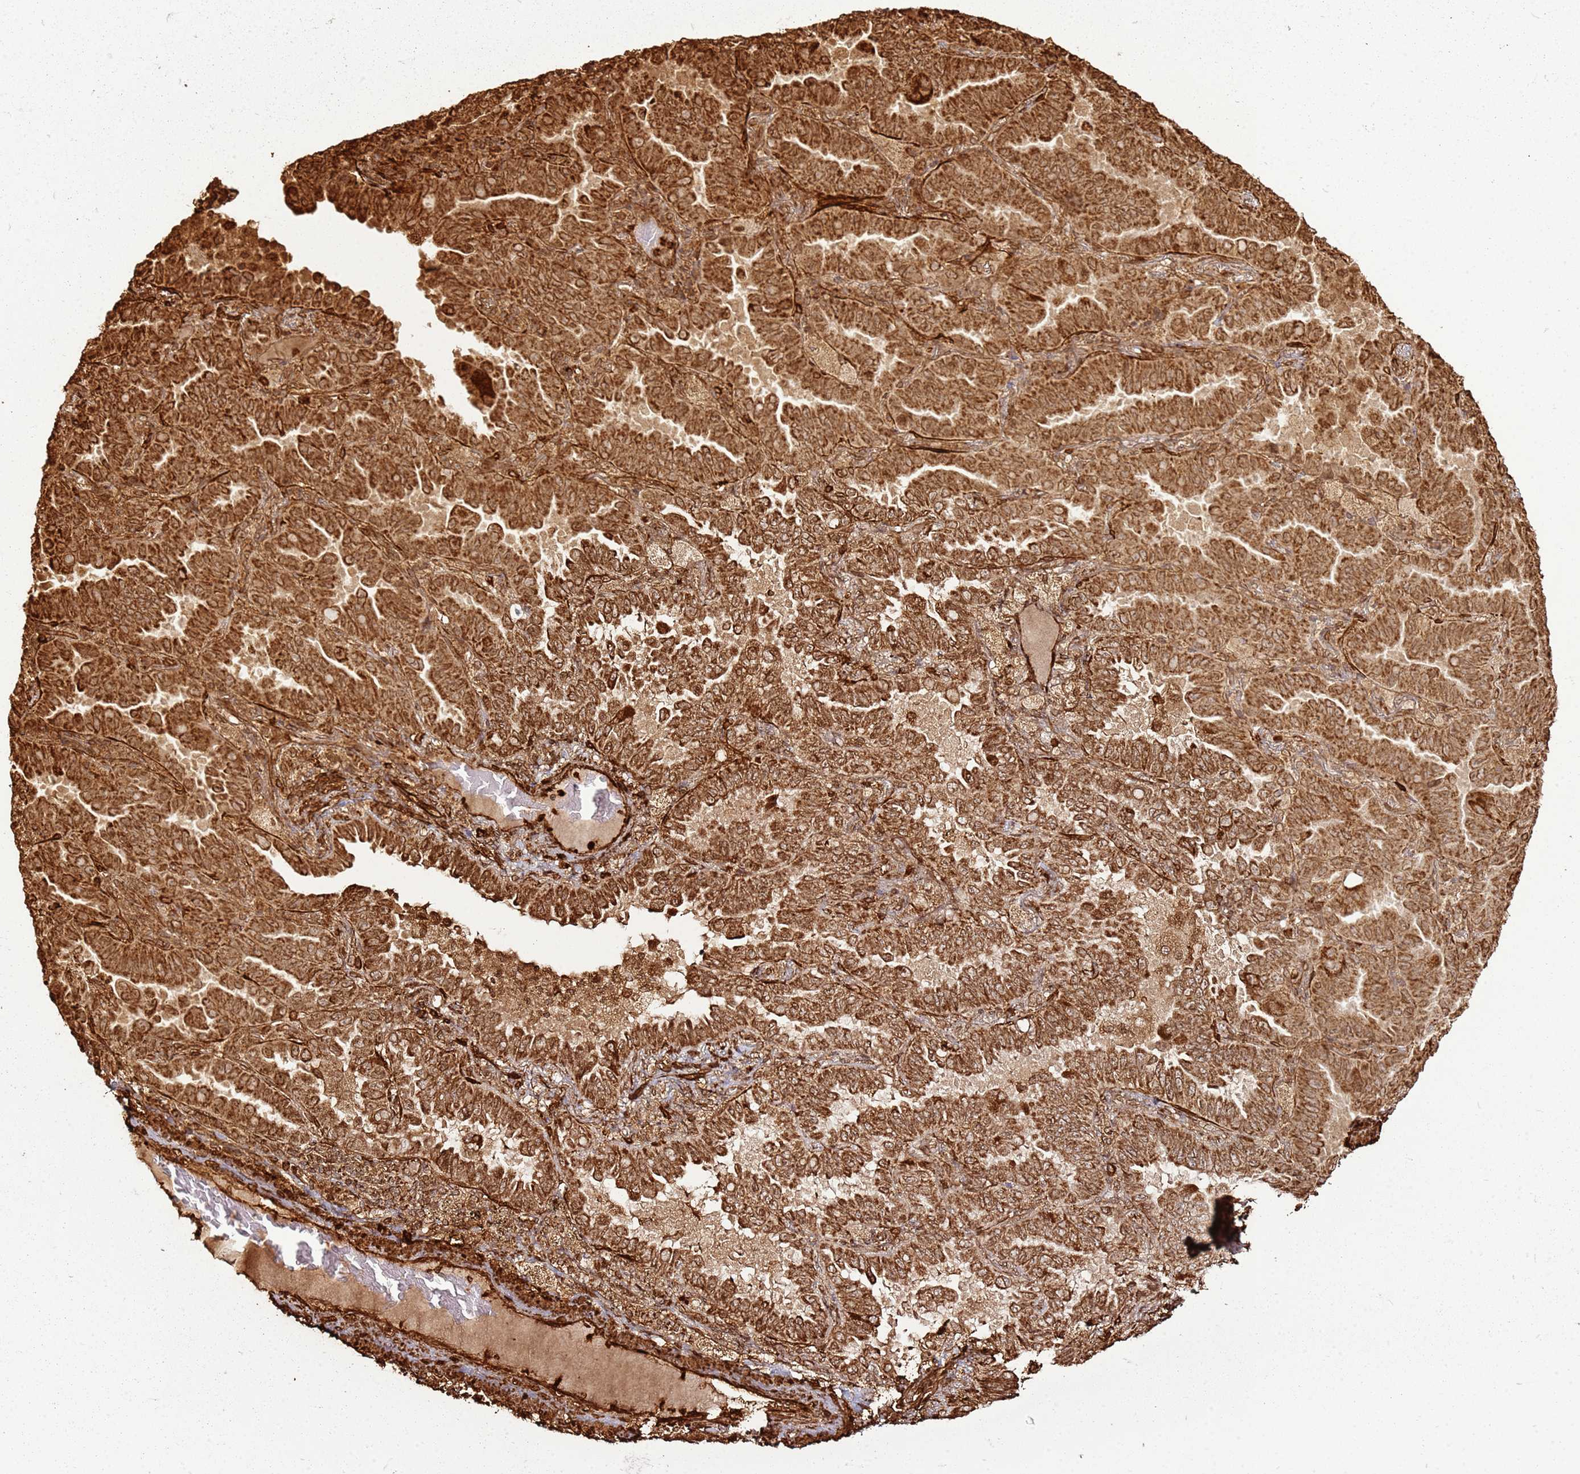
{"staining": {"intensity": "strong", "quantity": ">75%", "location": "cytoplasmic/membranous"}, "tissue": "lung cancer", "cell_type": "Tumor cells", "image_type": "cancer", "snomed": [{"axis": "morphology", "description": "Adenocarcinoma, NOS"}, {"axis": "topography", "description": "Lung"}], "caption": "Immunohistochemistry (IHC) image of lung cancer (adenocarcinoma) stained for a protein (brown), which reveals high levels of strong cytoplasmic/membranous expression in about >75% of tumor cells.", "gene": "DDX59", "patient": {"sex": "male", "age": 64}}